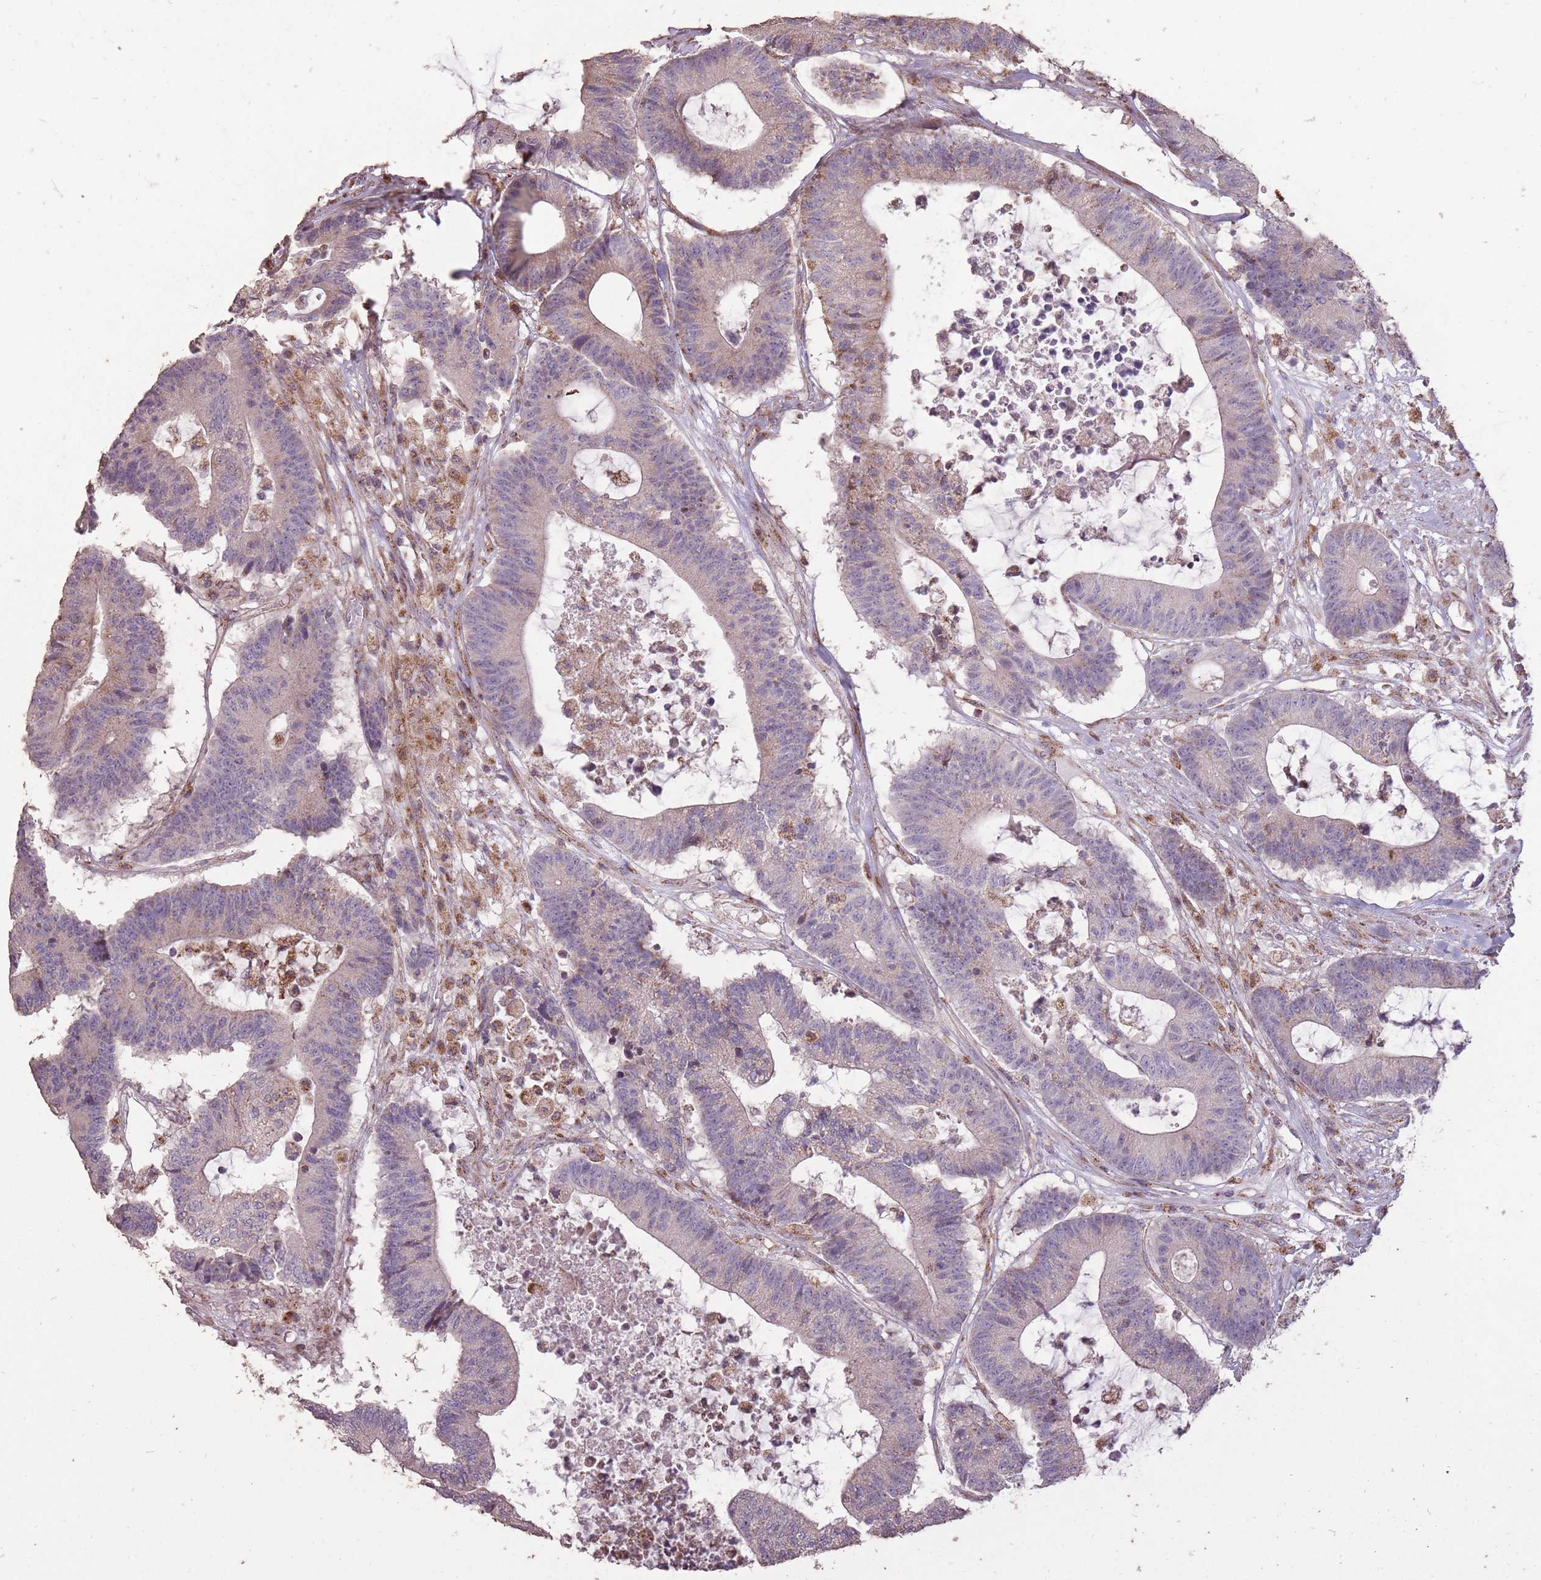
{"staining": {"intensity": "negative", "quantity": "none", "location": "none"}, "tissue": "colorectal cancer", "cell_type": "Tumor cells", "image_type": "cancer", "snomed": [{"axis": "morphology", "description": "Adenocarcinoma, NOS"}, {"axis": "topography", "description": "Colon"}], "caption": "Tumor cells show no significant protein positivity in adenocarcinoma (colorectal).", "gene": "CNOT8", "patient": {"sex": "female", "age": 84}}